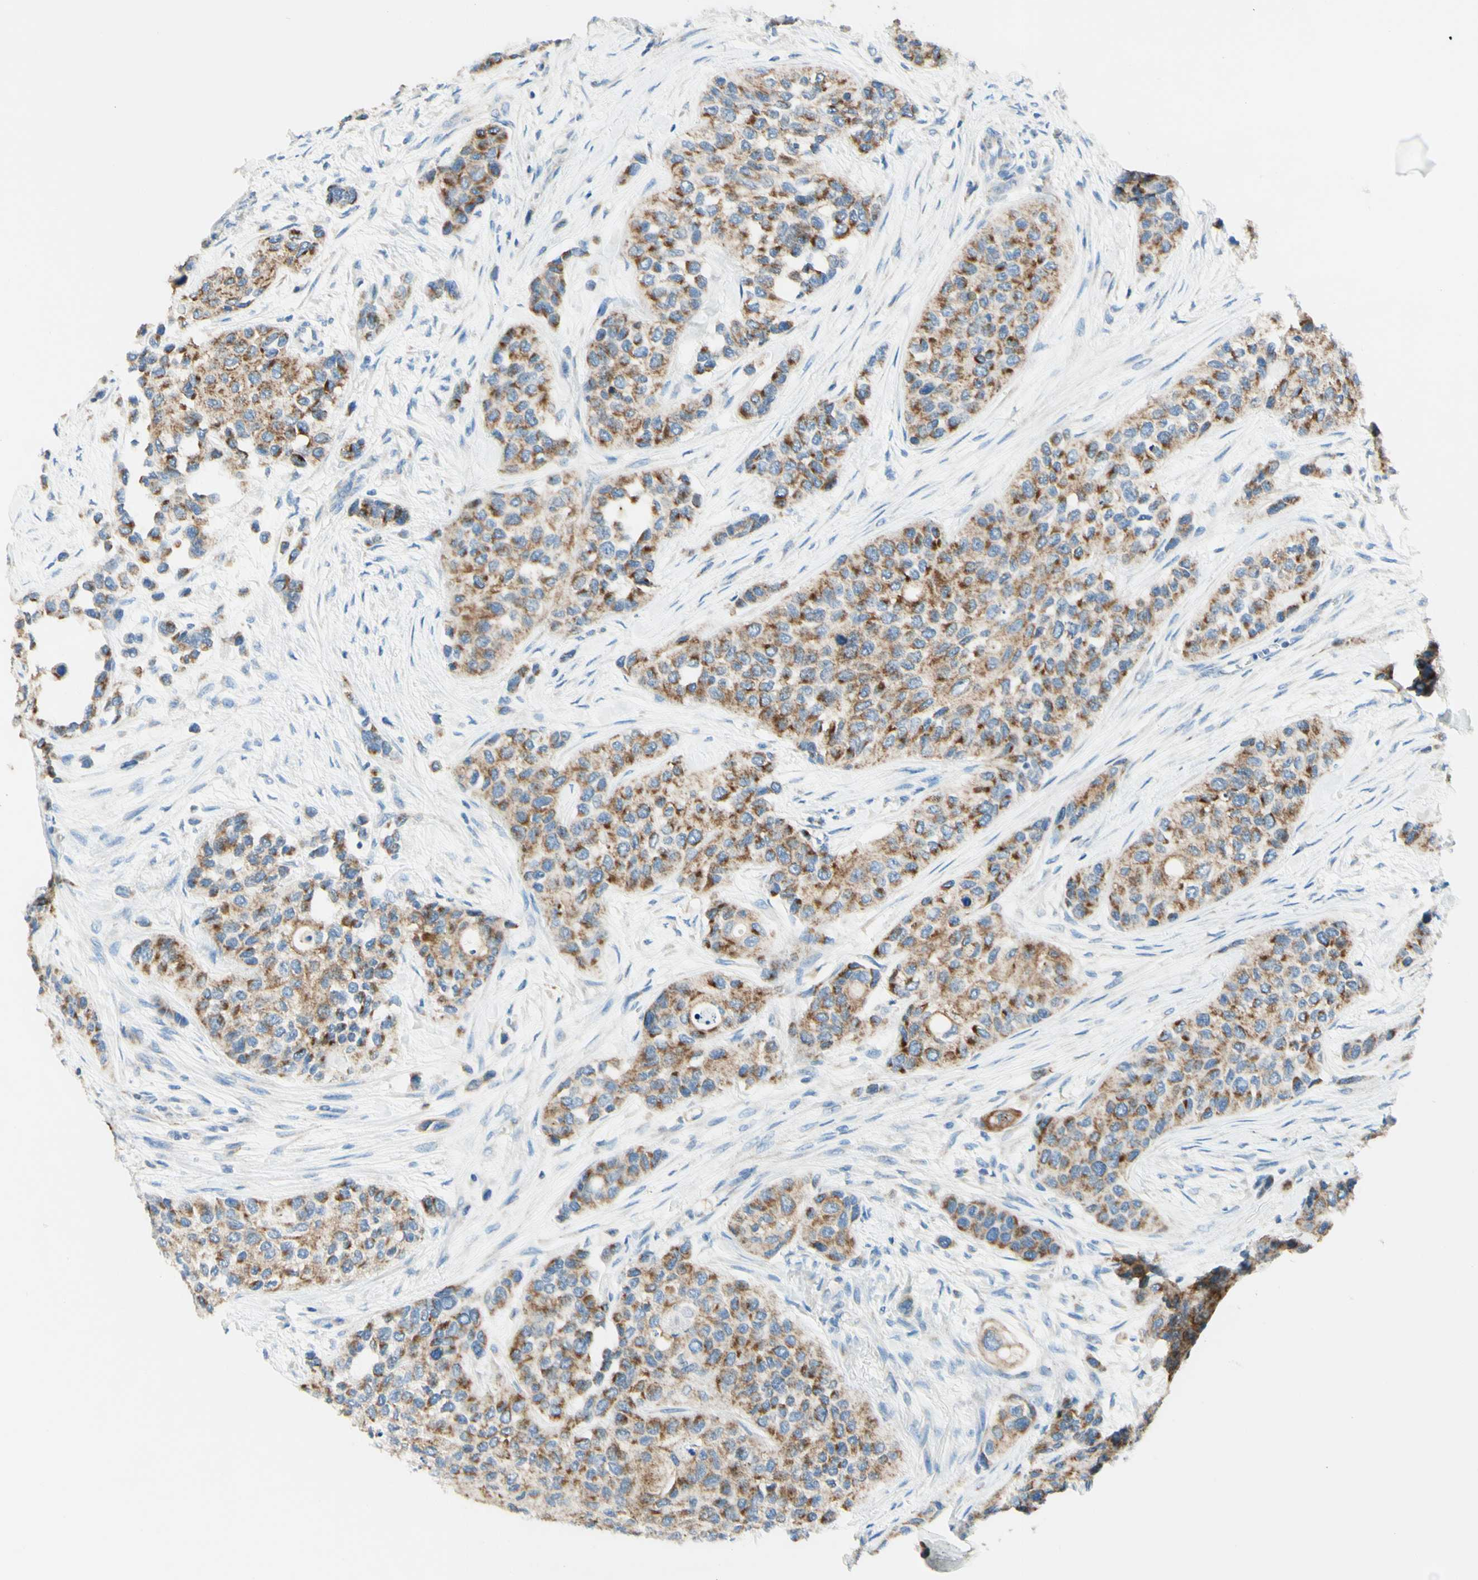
{"staining": {"intensity": "moderate", "quantity": ">75%", "location": "cytoplasmic/membranous"}, "tissue": "urothelial cancer", "cell_type": "Tumor cells", "image_type": "cancer", "snomed": [{"axis": "morphology", "description": "Urothelial carcinoma, High grade"}, {"axis": "topography", "description": "Urinary bladder"}], "caption": "Protein expression analysis of human urothelial carcinoma (high-grade) reveals moderate cytoplasmic/membranous positivity in about >75% of tumor cells.", "gene": "ARMC10", "patient": {"sex": "female", "age": 56}}